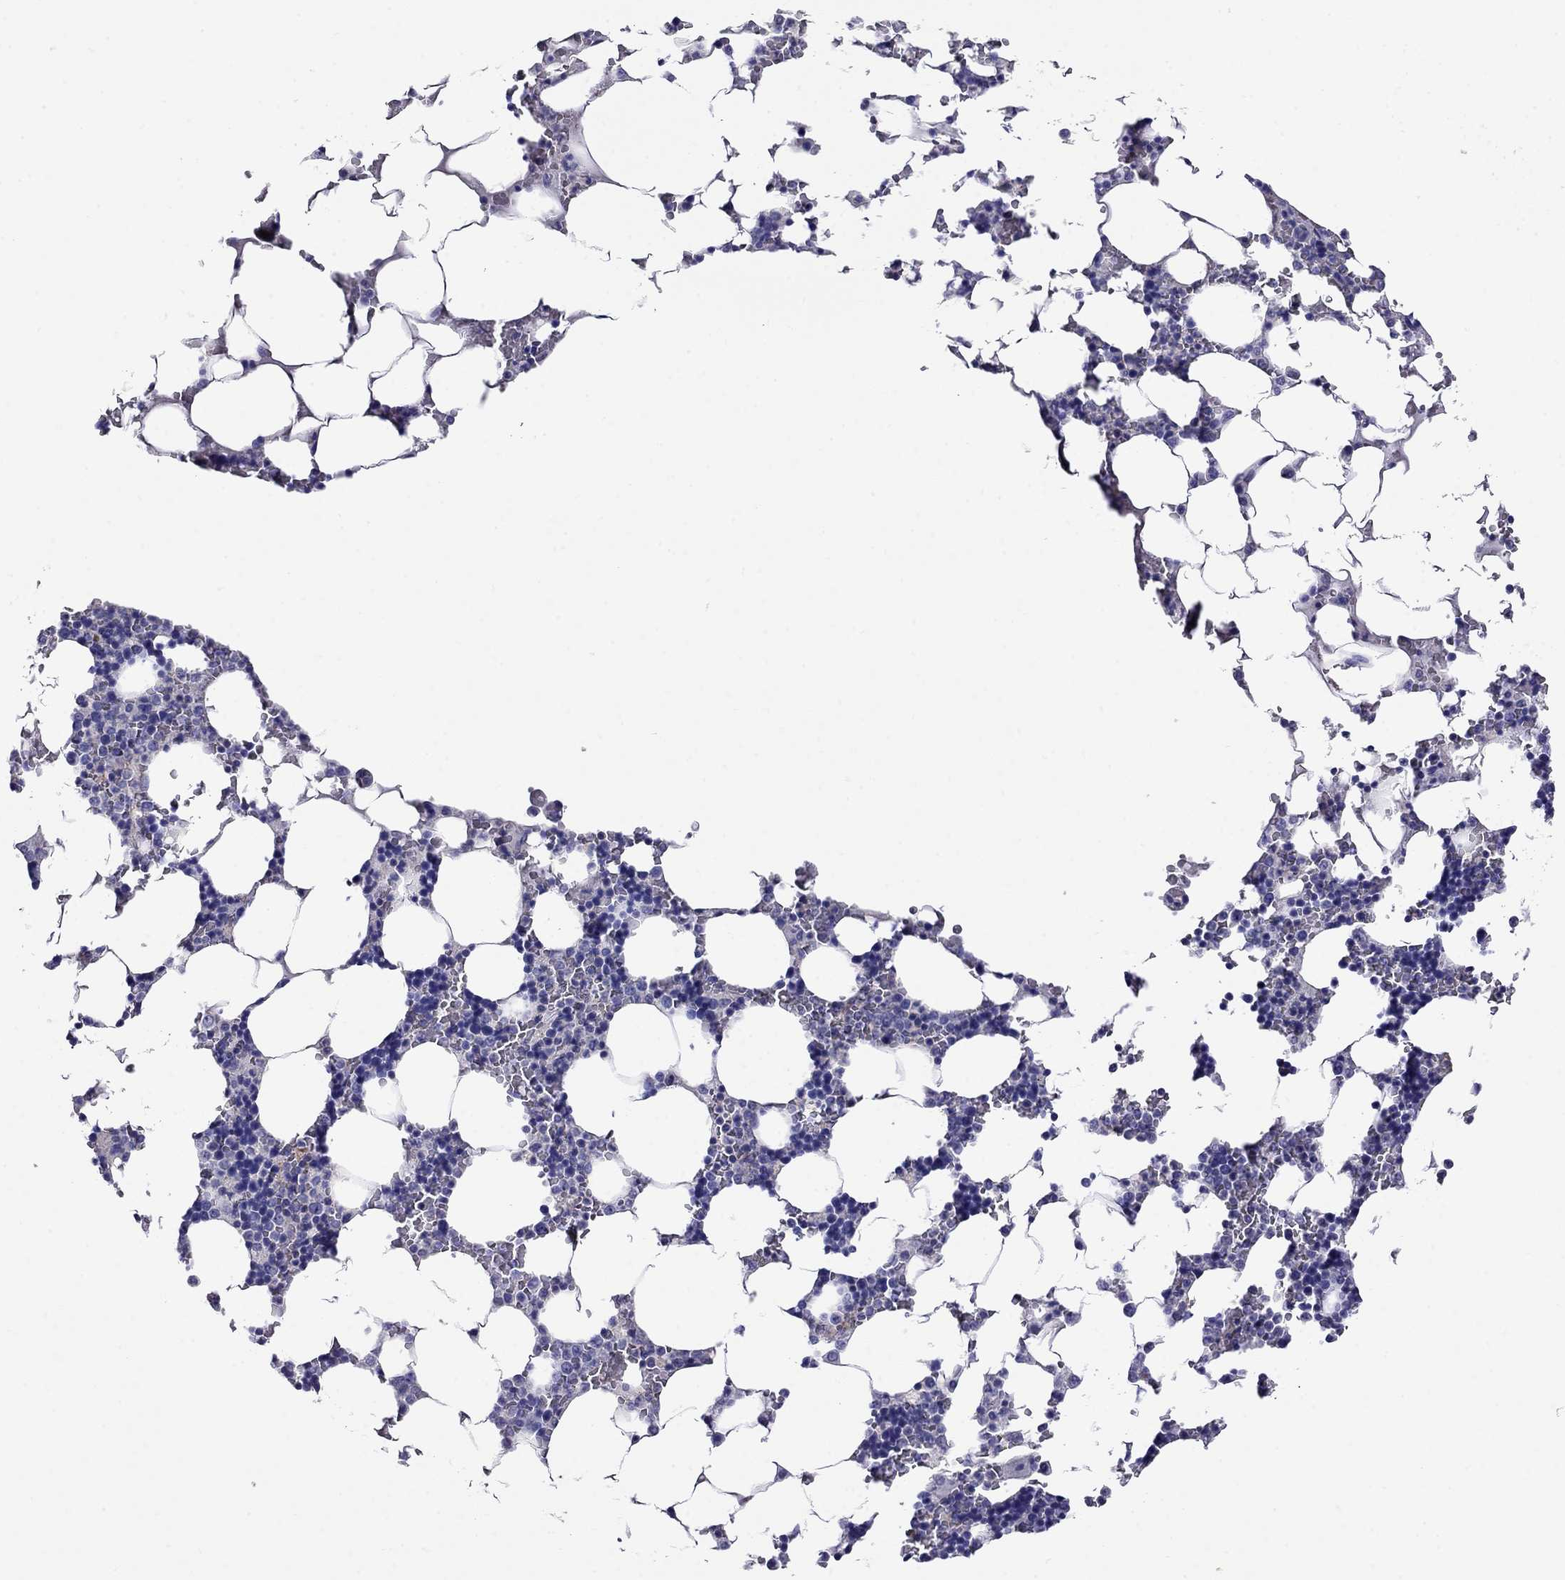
{"staining": {"intensity": "negative", "quantity": "none", "location": "none"}, "tissue": "bone marrow", "cell_type": "Hematopoietic cells", "image_type": "normal", "snomed": [{"axis": "morphology", "description": "Normal tissue, NOS"}, {"axis": "topography", "description": "Bone marrow"}], "caption": "Protein analysis of unremarkable bone marrow reveals no significant expression in hematopoietic cells.", "gene": "SCG2", "patient": {"sex": "male", "age": 51}}